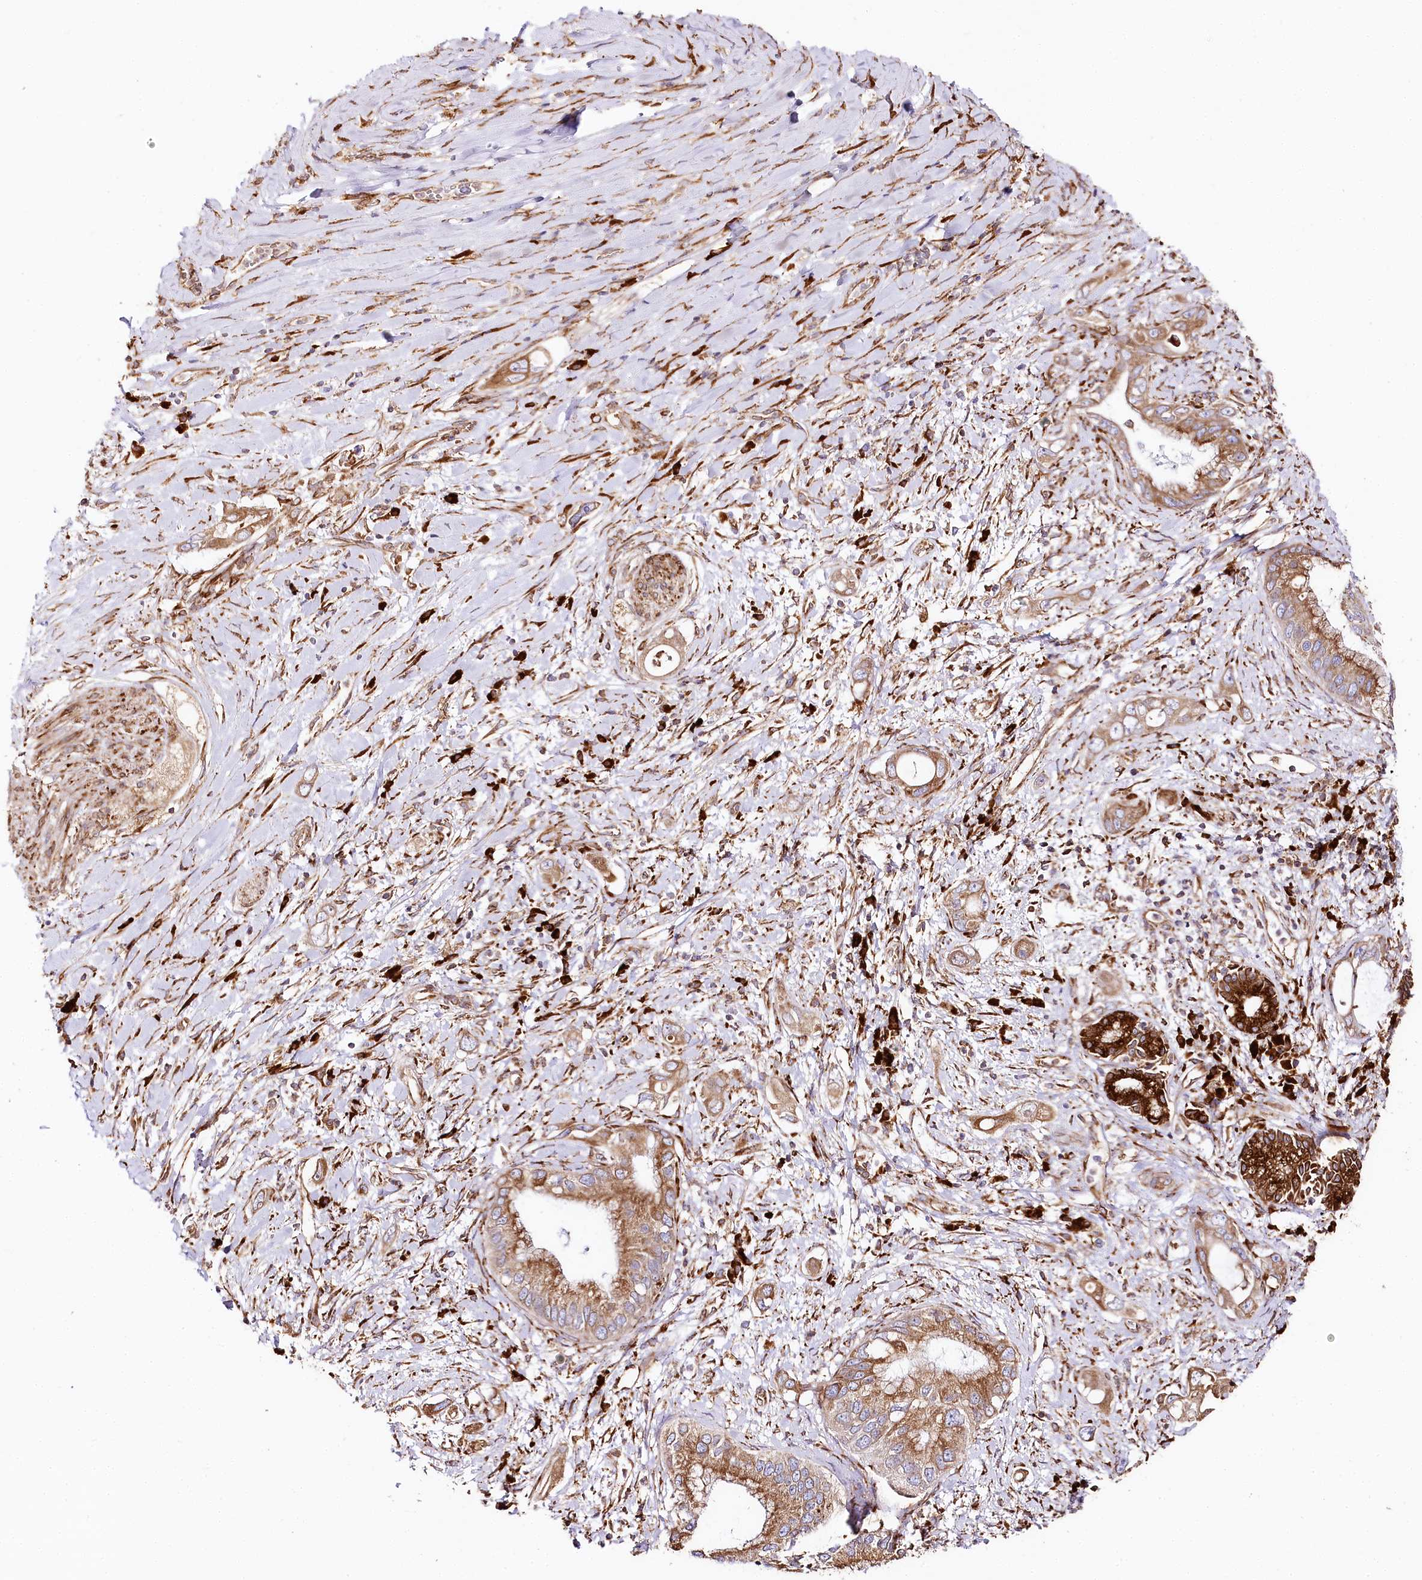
{"staining": {"intensity": "strong", "quantity": ">75%", "location": "cytoplasmic/membranous"}, "tissue": "pancreatic cancer", "cell_type": "Tumor cells", "image_type": "cancer", "snomed": [{"axis": "morphology", "description": "Inflammation, NOS"}, {"axis": "morphology", "description": "Adenocarcinoma, NOS"}, {"axis": "topography", "description": "Pancreas"}], "caption": "Immunohistochemistry (DAB) staining of human pancreatic adenocarcinoma demonstrates strong cytoplasmic/membranous protein positivity in approximately >75% of tumor cells. Using DAB (brown) and hematoxylin (blue) stains, captured at high magnification using brightfield microscopy.", "gene": "CNPY2", "patient": {"sex": "female", "age": 56}}